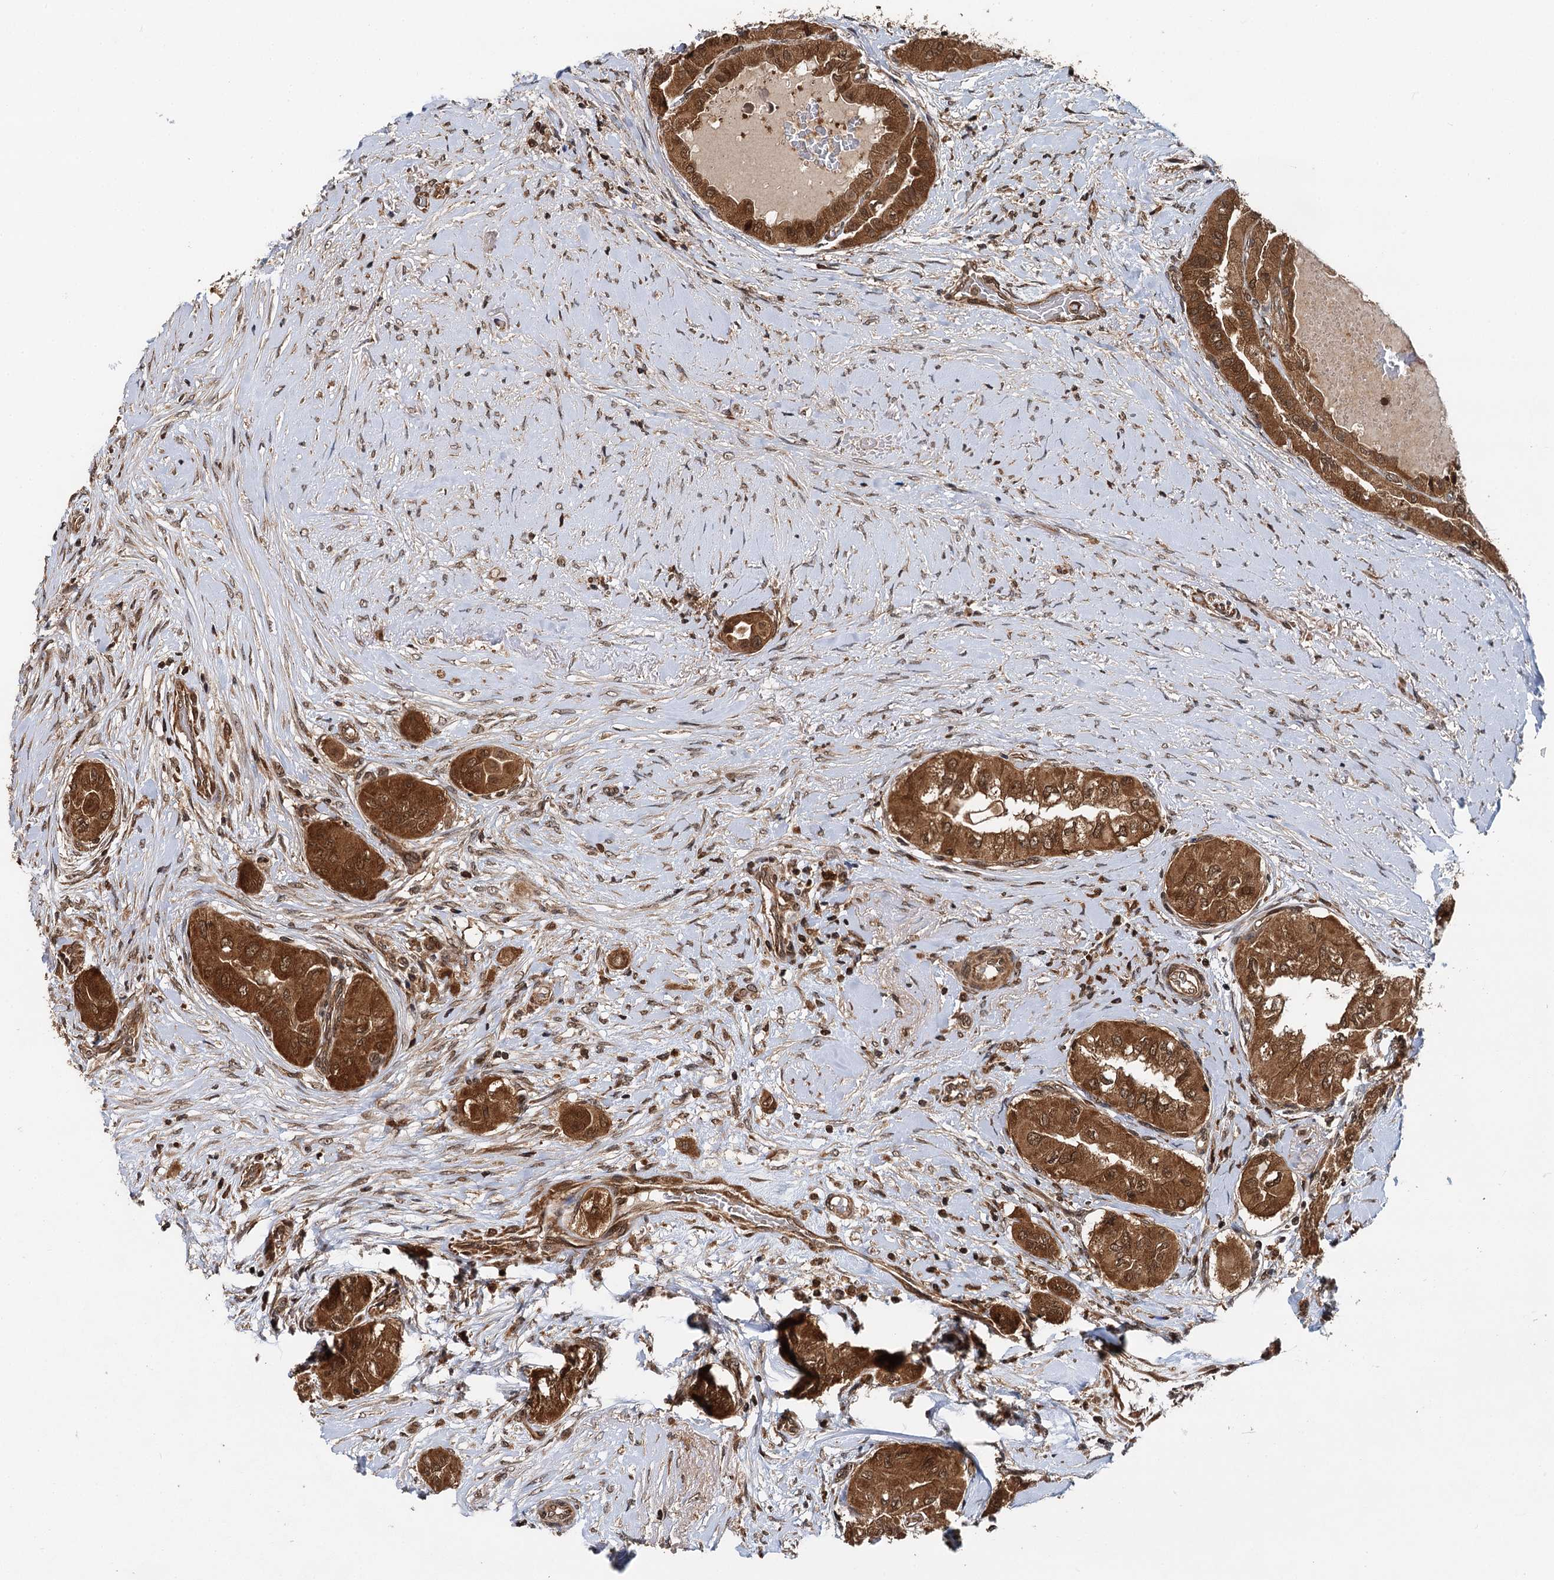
{"staining": {"intensity": "strong", "quantity": ">75%", "location": "cytoplasmic/membranous,nuclear"}, "tissue": "thyroid cancer", "cell_type": "Tumor cells", "image_type": "cancer", "snomed": [{"axis": "morphology", "description": "Papillary adenocarcinoma, NOS"}, {"axis": "topography", "description": "Thyroid gland"}], "caption": "Protein expression analysis of human papillary adenocarcinoma (thyroid) reveals strong cytoplasmic/membranous and nuclear staining in about >75% of tumor cells.", "gene": "STUB1", "patient": {"sex": "female", "age": 59}}